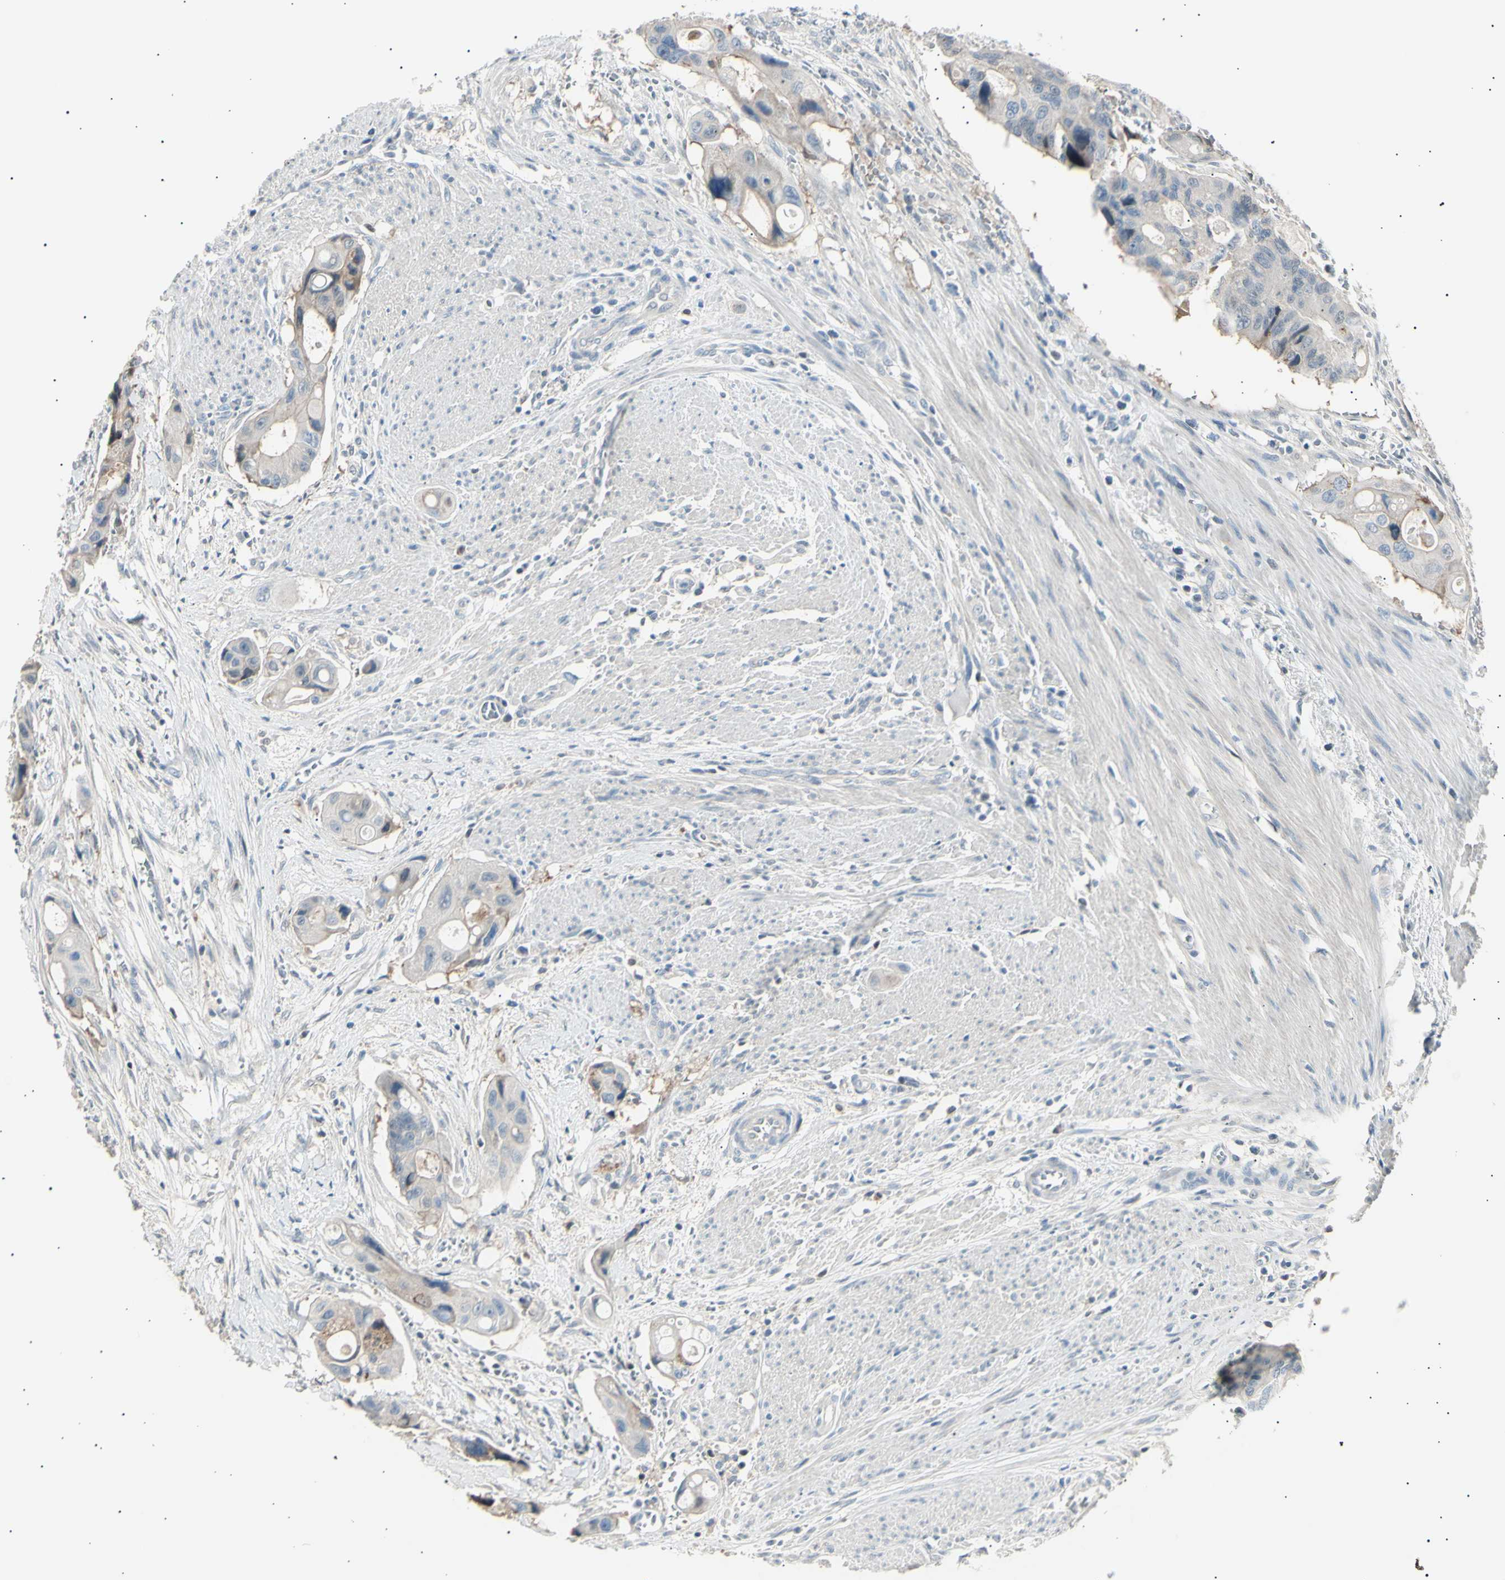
{"staining": {"intensity": "weak", "quantity": "<25%", "location": "cytoplasmic/membranous"}, "tissue": "colorectal cancer", "cell_type": "Tumor cells", "image_type": "cancer", "snomed": [{"axis": "morphology", "description": "Adenocarcinoma, NOS"}, {"axis": "topography", "description": "Colon"}], "caption": "Tumor cells show no significant staining in colorectal cancer.", "gene": "LHPP", "patient": {"sex": "female", "age": 57}}